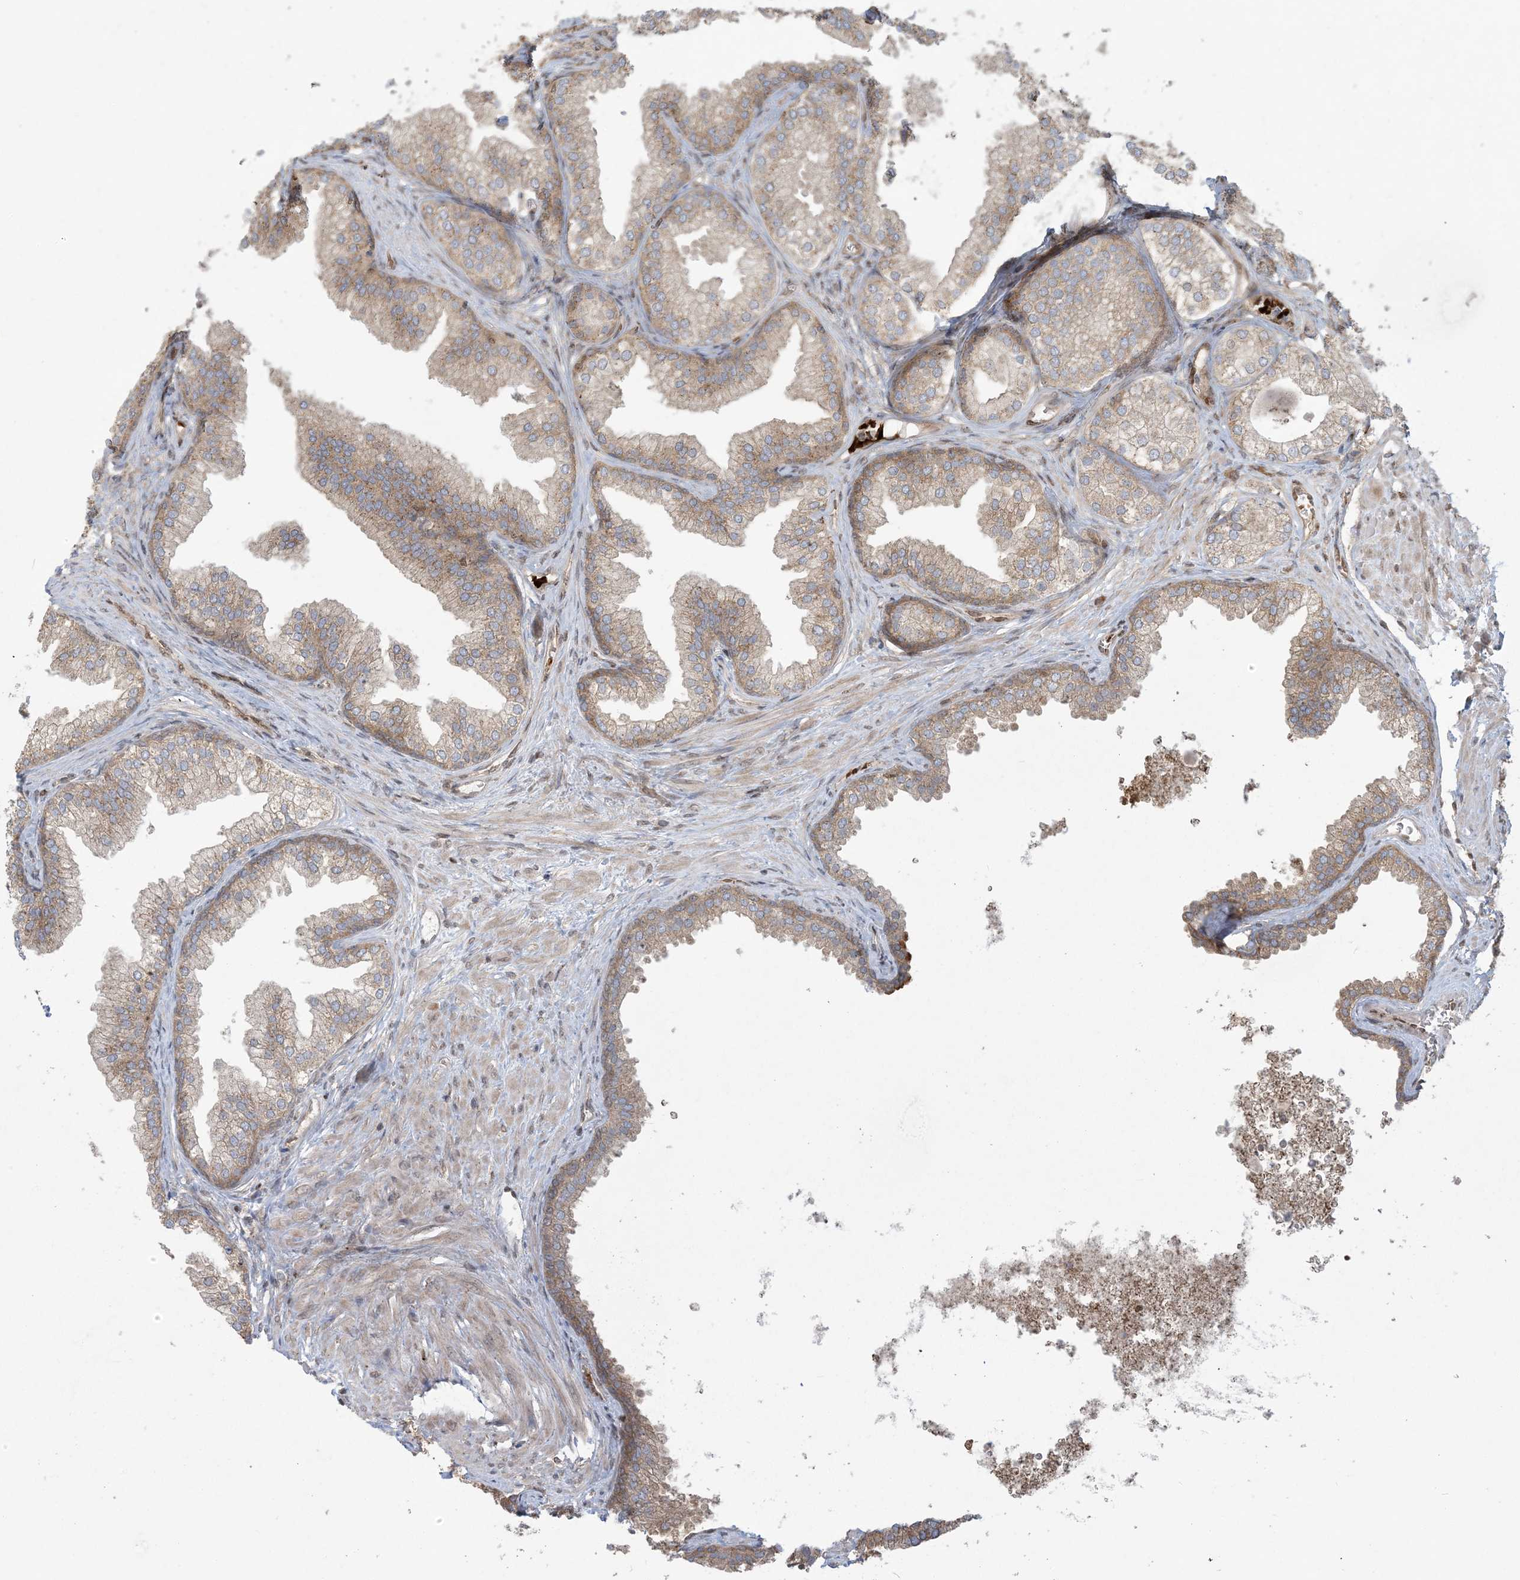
{"staining": {"intensity": "moderate", "quantity": "25%-75%", "location": "cytoplasmic/membranous"}, "tissue": "prostate", "cell_type": "Glandular cells", "image_type": "normal", "snomed": [{"axis": "morphology", "description": "Normal tissue, NOS"}, {"axis": "topography", "description": "Prostate"}], "caption": "IHC histopathology image of unremarkable prostate stained for a protein (brown), which exhibits medium levels of moderate cytoplasmic/membranous staining in approximately 25%-75% of glandular cells.", "gene": "ABCF3", "patient": {"sex": "male", "age": 76}}